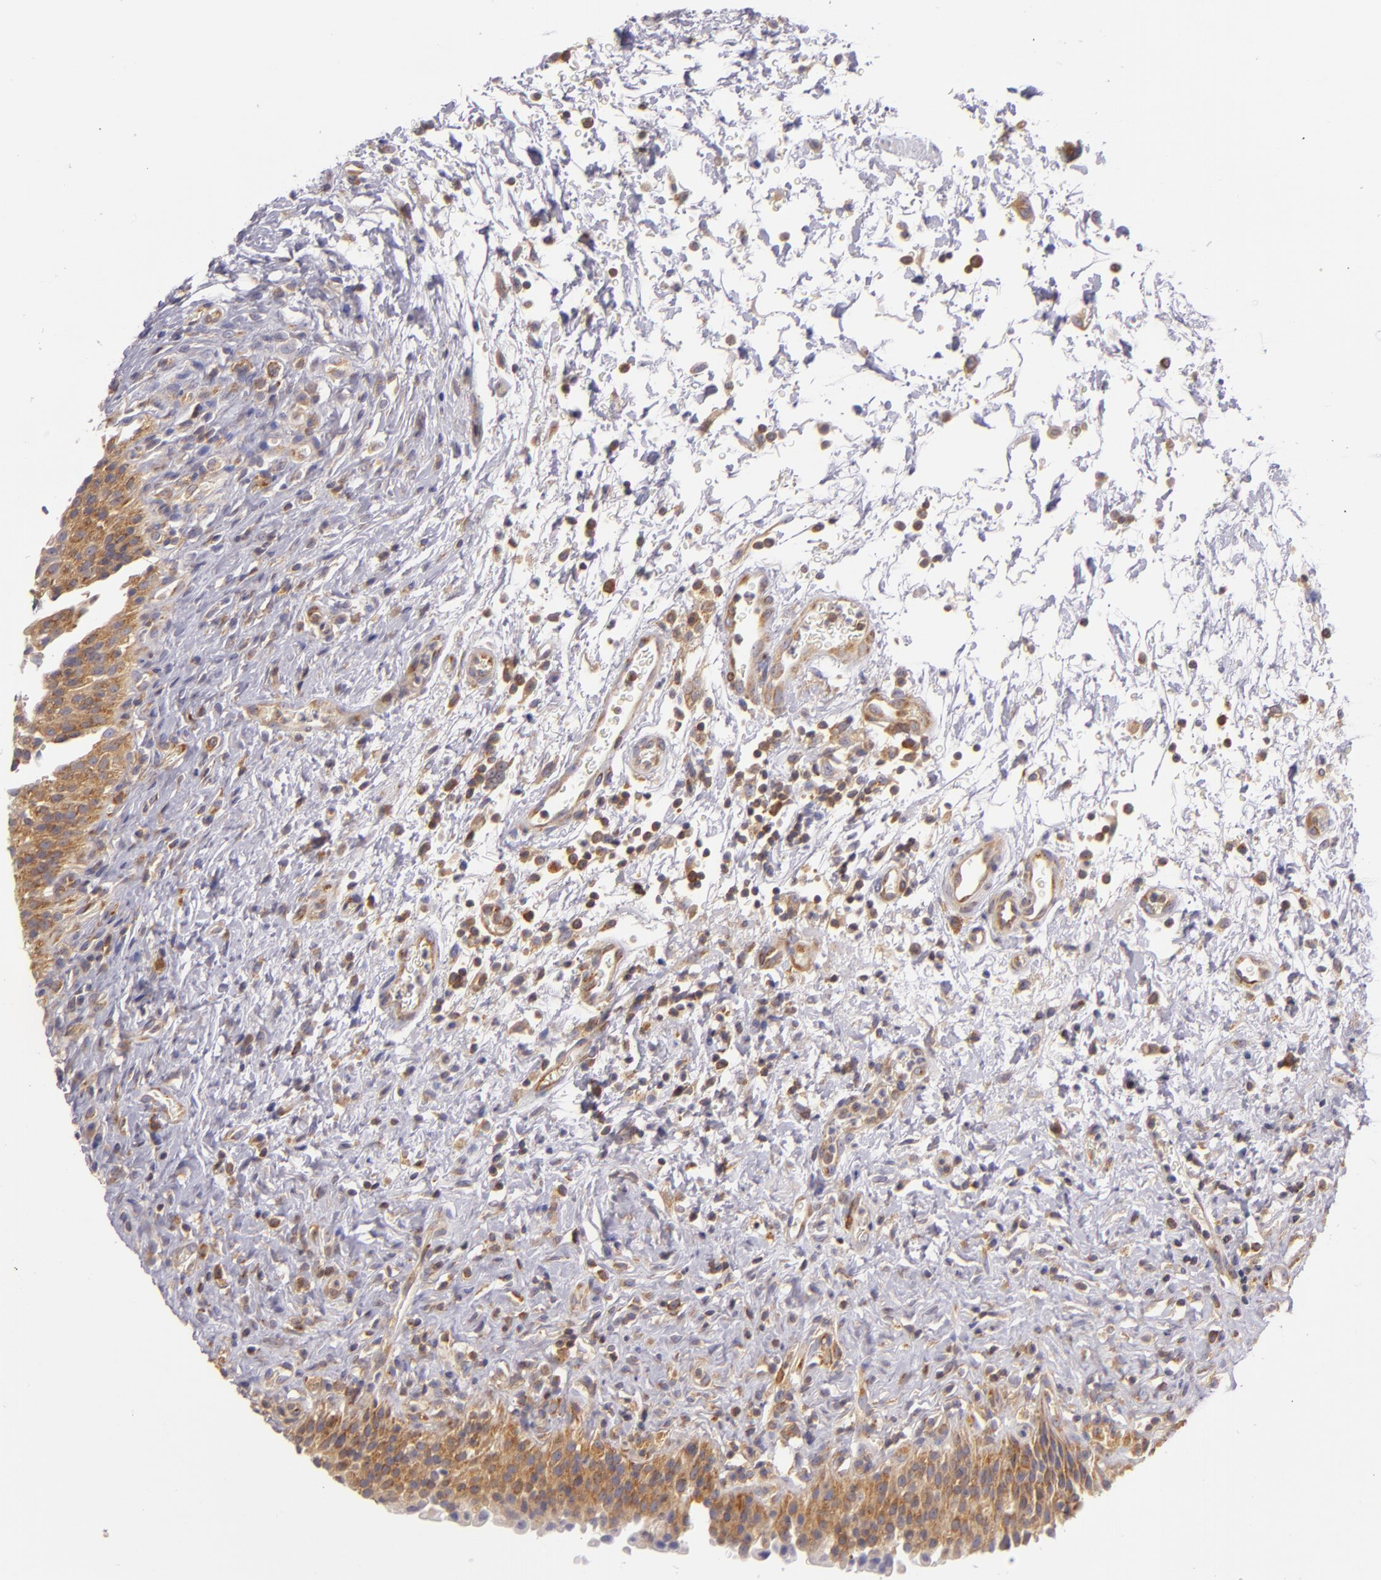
{"staining": {"intensity": "moderate", "quantity": ">75%", "location": "cytoplasmic/membranous"}, "tissue": "urinary bladder", "cell_type": "Urothelial cells", "image_type": "normal", "snomed": [{"axis": "morphology", "description": "Normal tissue, NOS"}, {"axis": "topography", "description": "Urinary bladder"}], "caption": "Immunohistochemistry (IHC) of unremarkable urinary bladder exhibits medium levels of moderate cytoplasmic/membranous expression in approximately >75% of urothelial cells.", "gene": "UPF3B", "patient": {"sex": "male", "age": 51}}